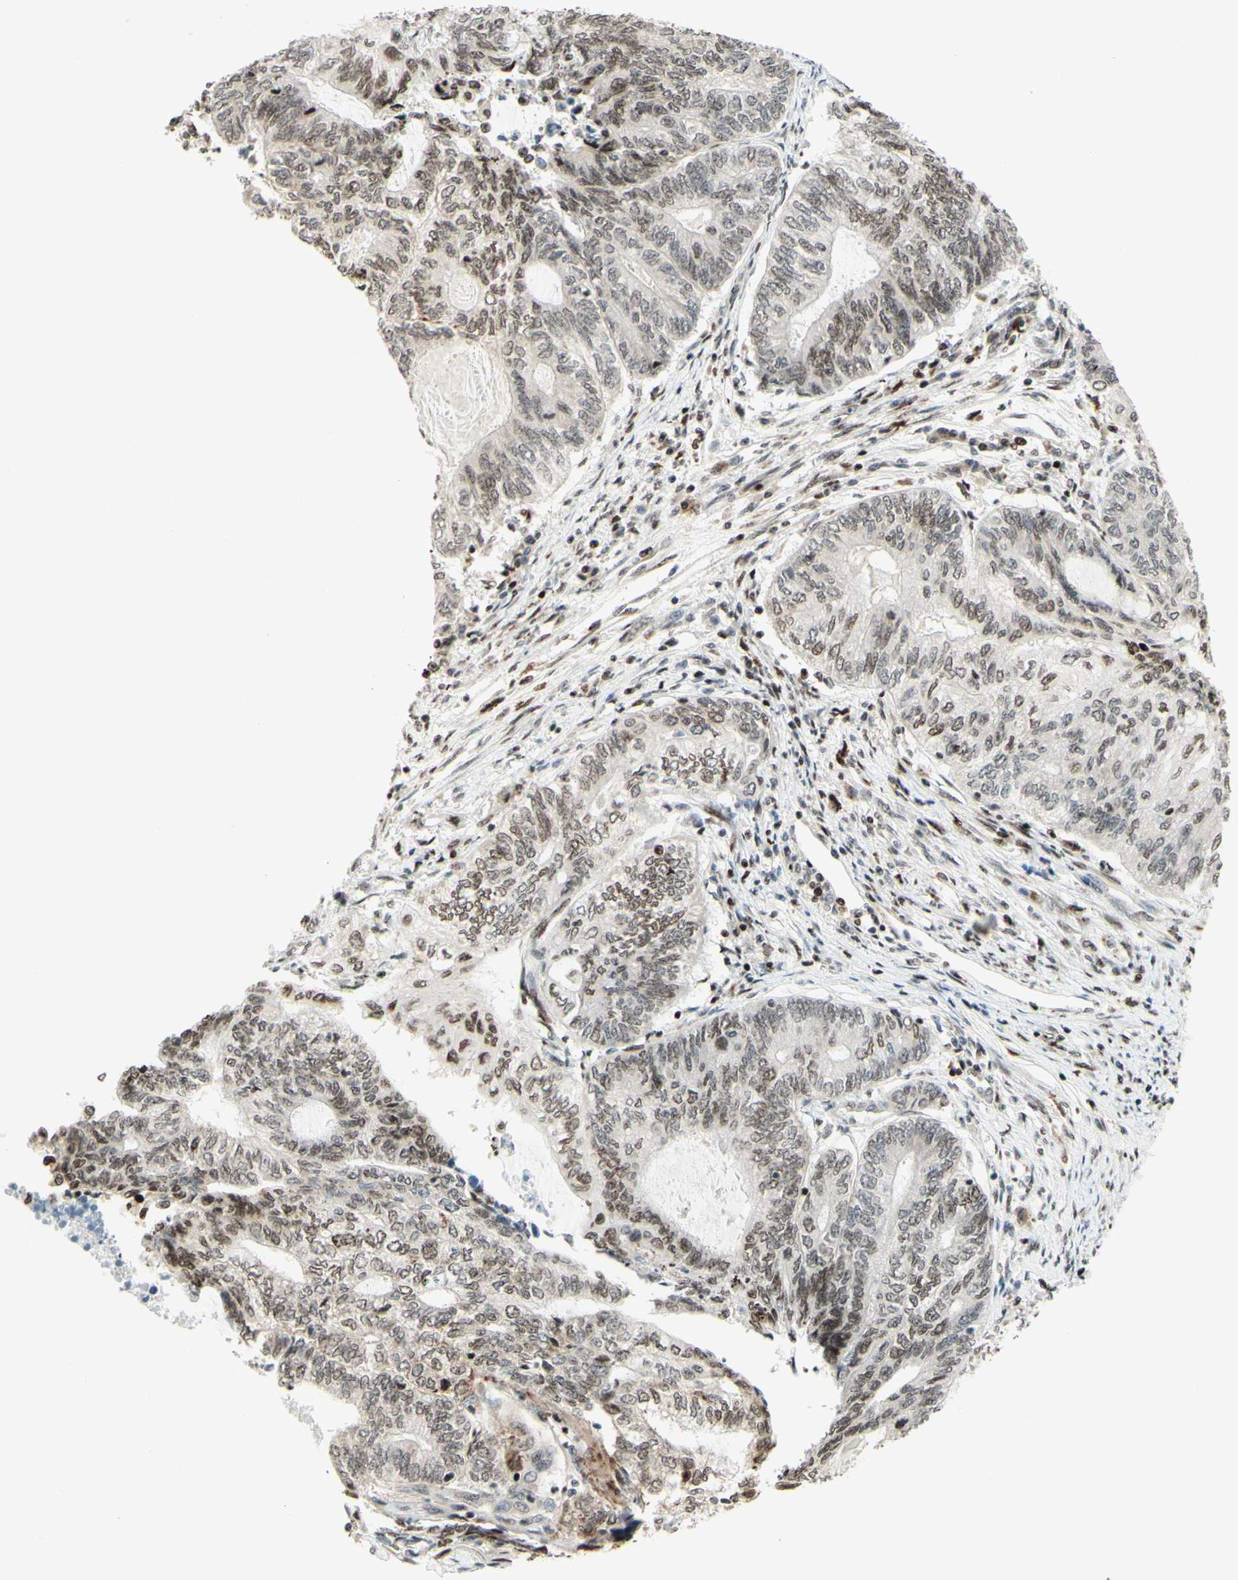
{"staining": {"intensity": "weak", "quantity": "25%-75%", "location": "cytoplasmic/membranous,nuclear"}, "tissue": "endometrial cancer", "cell_type": "Tumor cells", "image_type": "cancer", "snomed": [{"axis": "morphology", "description": "Adenocarcinoma, NOS"}, {"axis": "topography", "description": "Uterus"}, {"axis": "topography", "description": "Endometrium"}], "caption": "IHC of endometrial cancer displays low levels of weak cytoplasmic/membranous and nuclear positivity in approximately 25%-75% of tumor cells.", "gene": "CDKL5", "patient": {"sex": "female", "age": 70}}